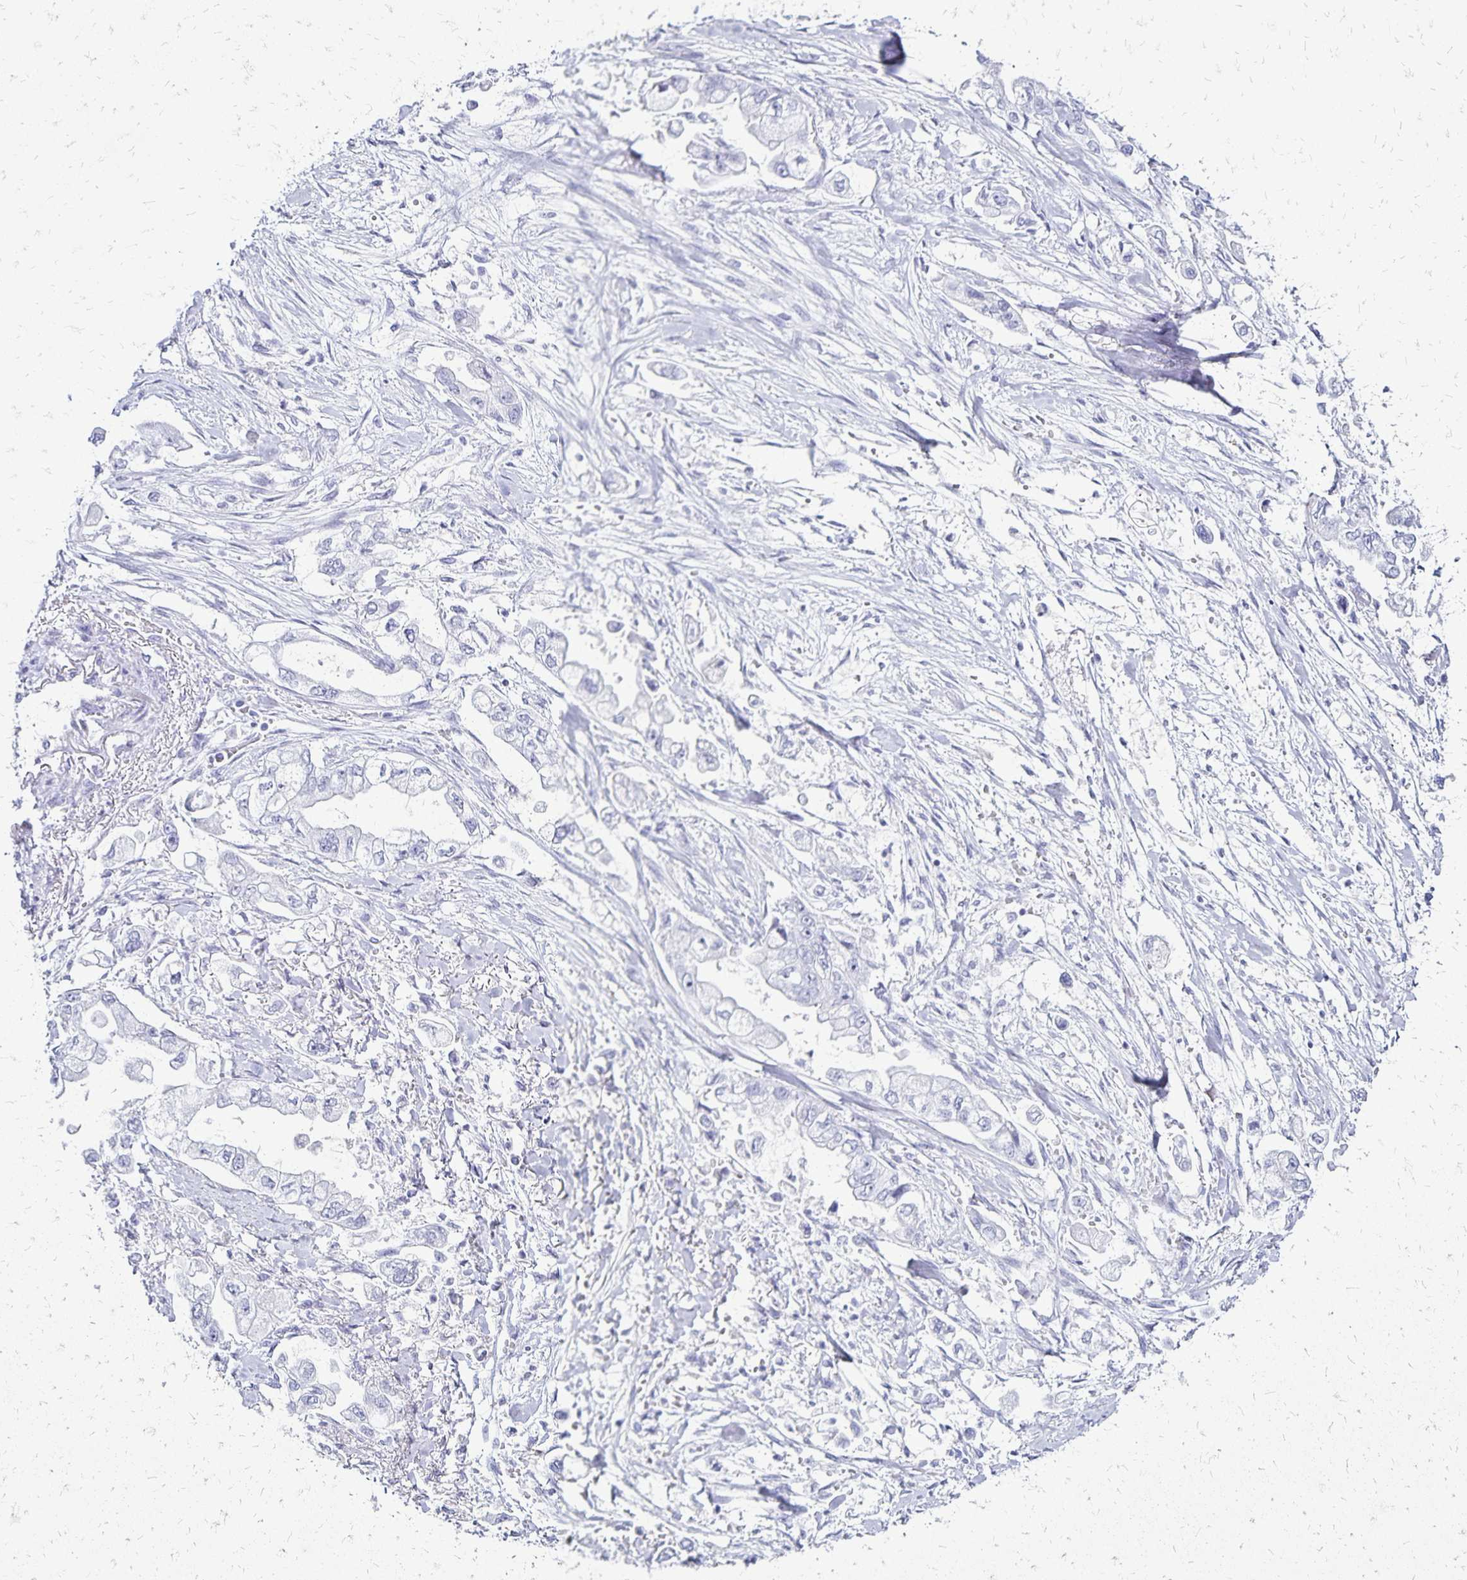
{"staining": {"intensity": "negative", "quantity": "none", "location": "none"}, "tissue": "stomach cancer", "cell_type": "Tumor cells", "image_type": "cancer", "snomed": [{"axis": "morphology", "description": "Adenocarcinoma, NOS"}, {"axis": "topography", "description": "Stomach"}], "caption": "IHC of human stomach adenocarcinoma demonstrates no positivity in tumor cells.", "gene": "LIN28B", "patient": {"sex": "male", "age": 62}}